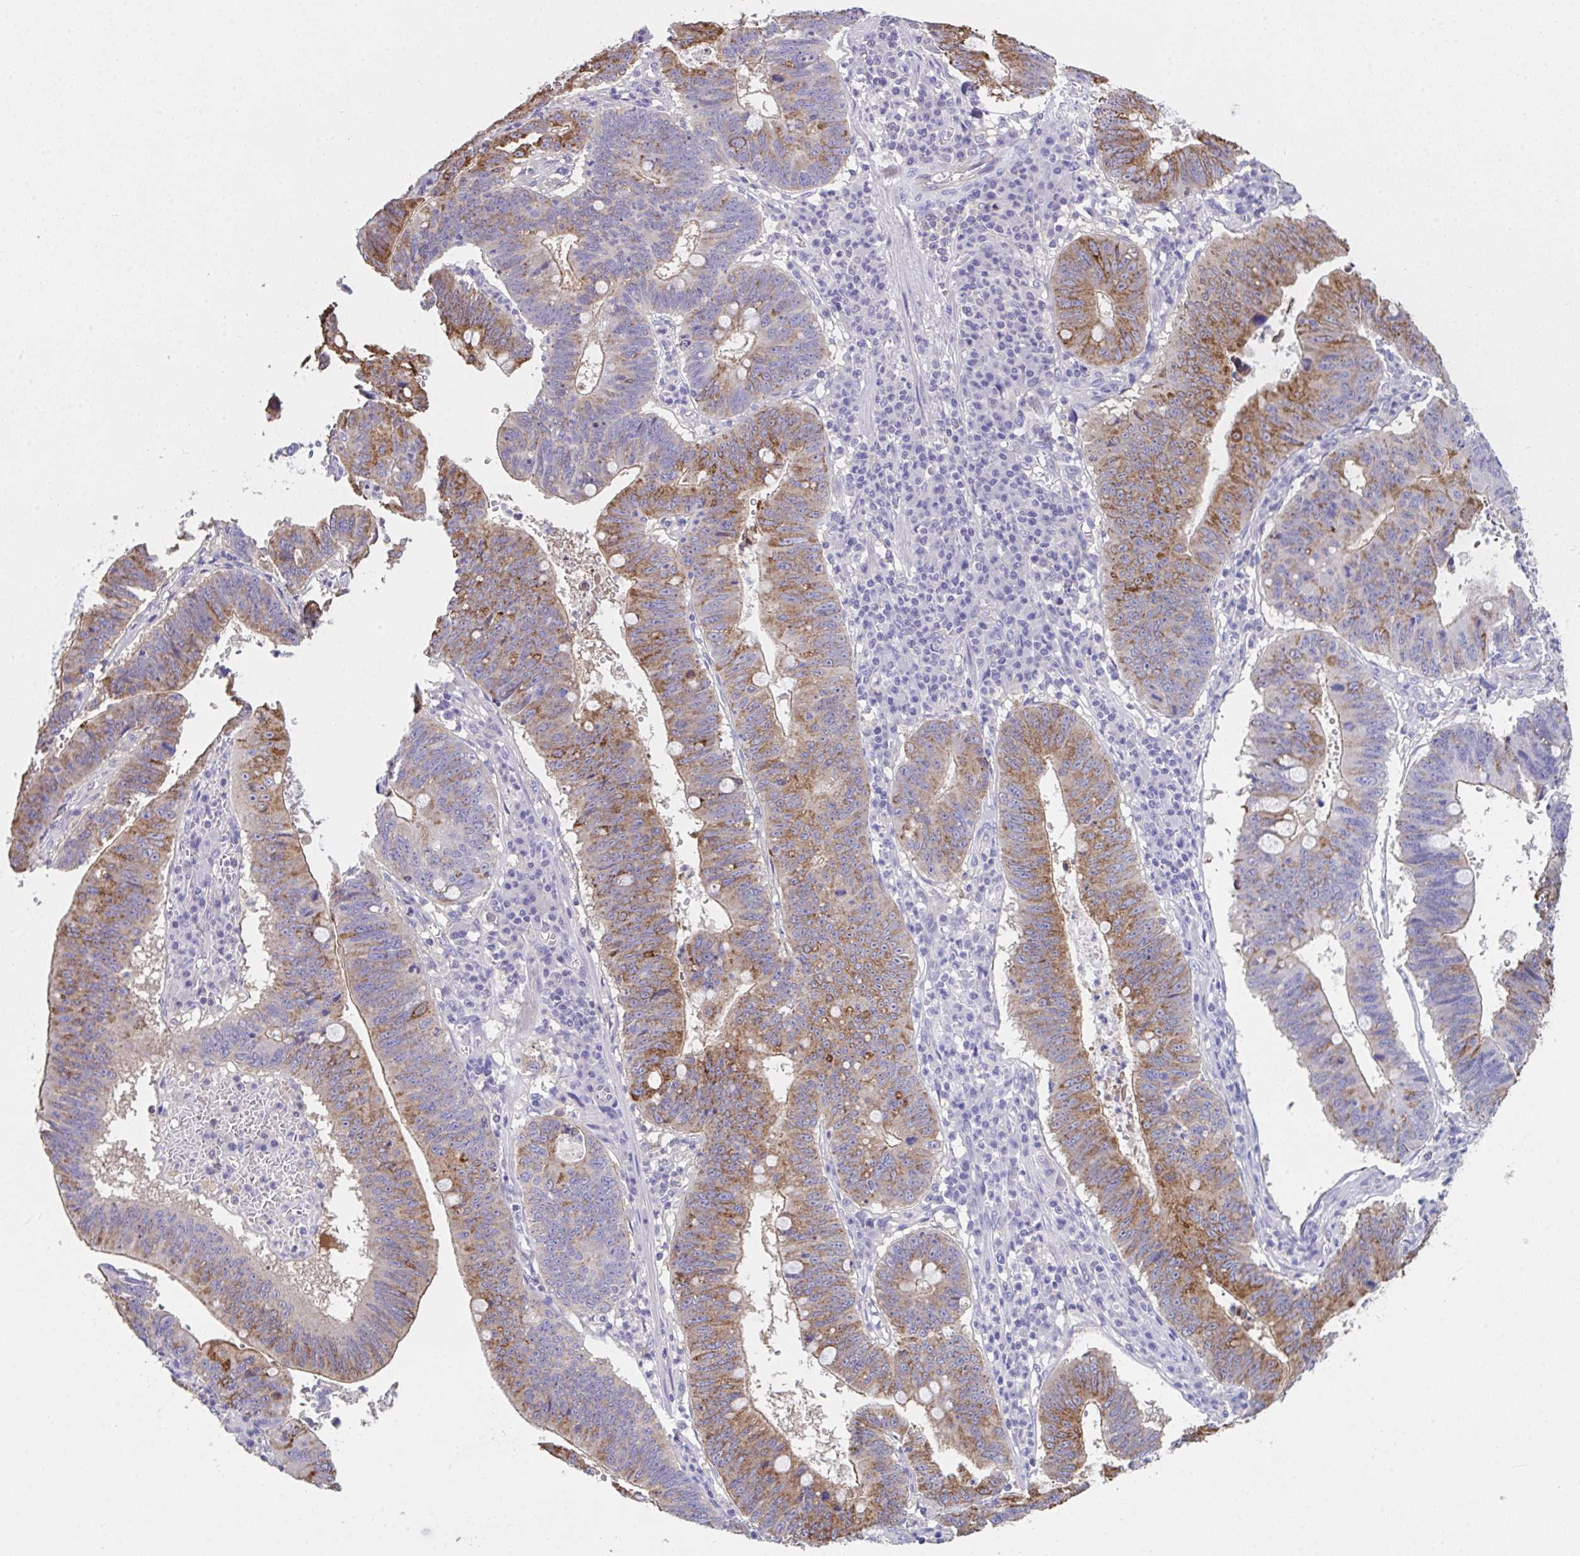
{"staining": {"intensity": "moderate", "quantity": "25%-75%", "location": "cytoplasmic/membranous"}, "tissue": "stomach cancer", "cell_type": "Tumor cells", "image_type": "cancer", "snomed": [{"axis": "morphology", "description": "Adenocarcinoma, NOS"}, {"axis": "topography", "description": "Stomach"}], "caption": "This image shows IHC staining of human stomach cancer (adenocarcinoma), with medium moderate cytoplasmic/membranous staining in approximately 25%-75% of tumor cells.", "gene": "ZNF813", "patient": {"sex": "male", "age": 59}}